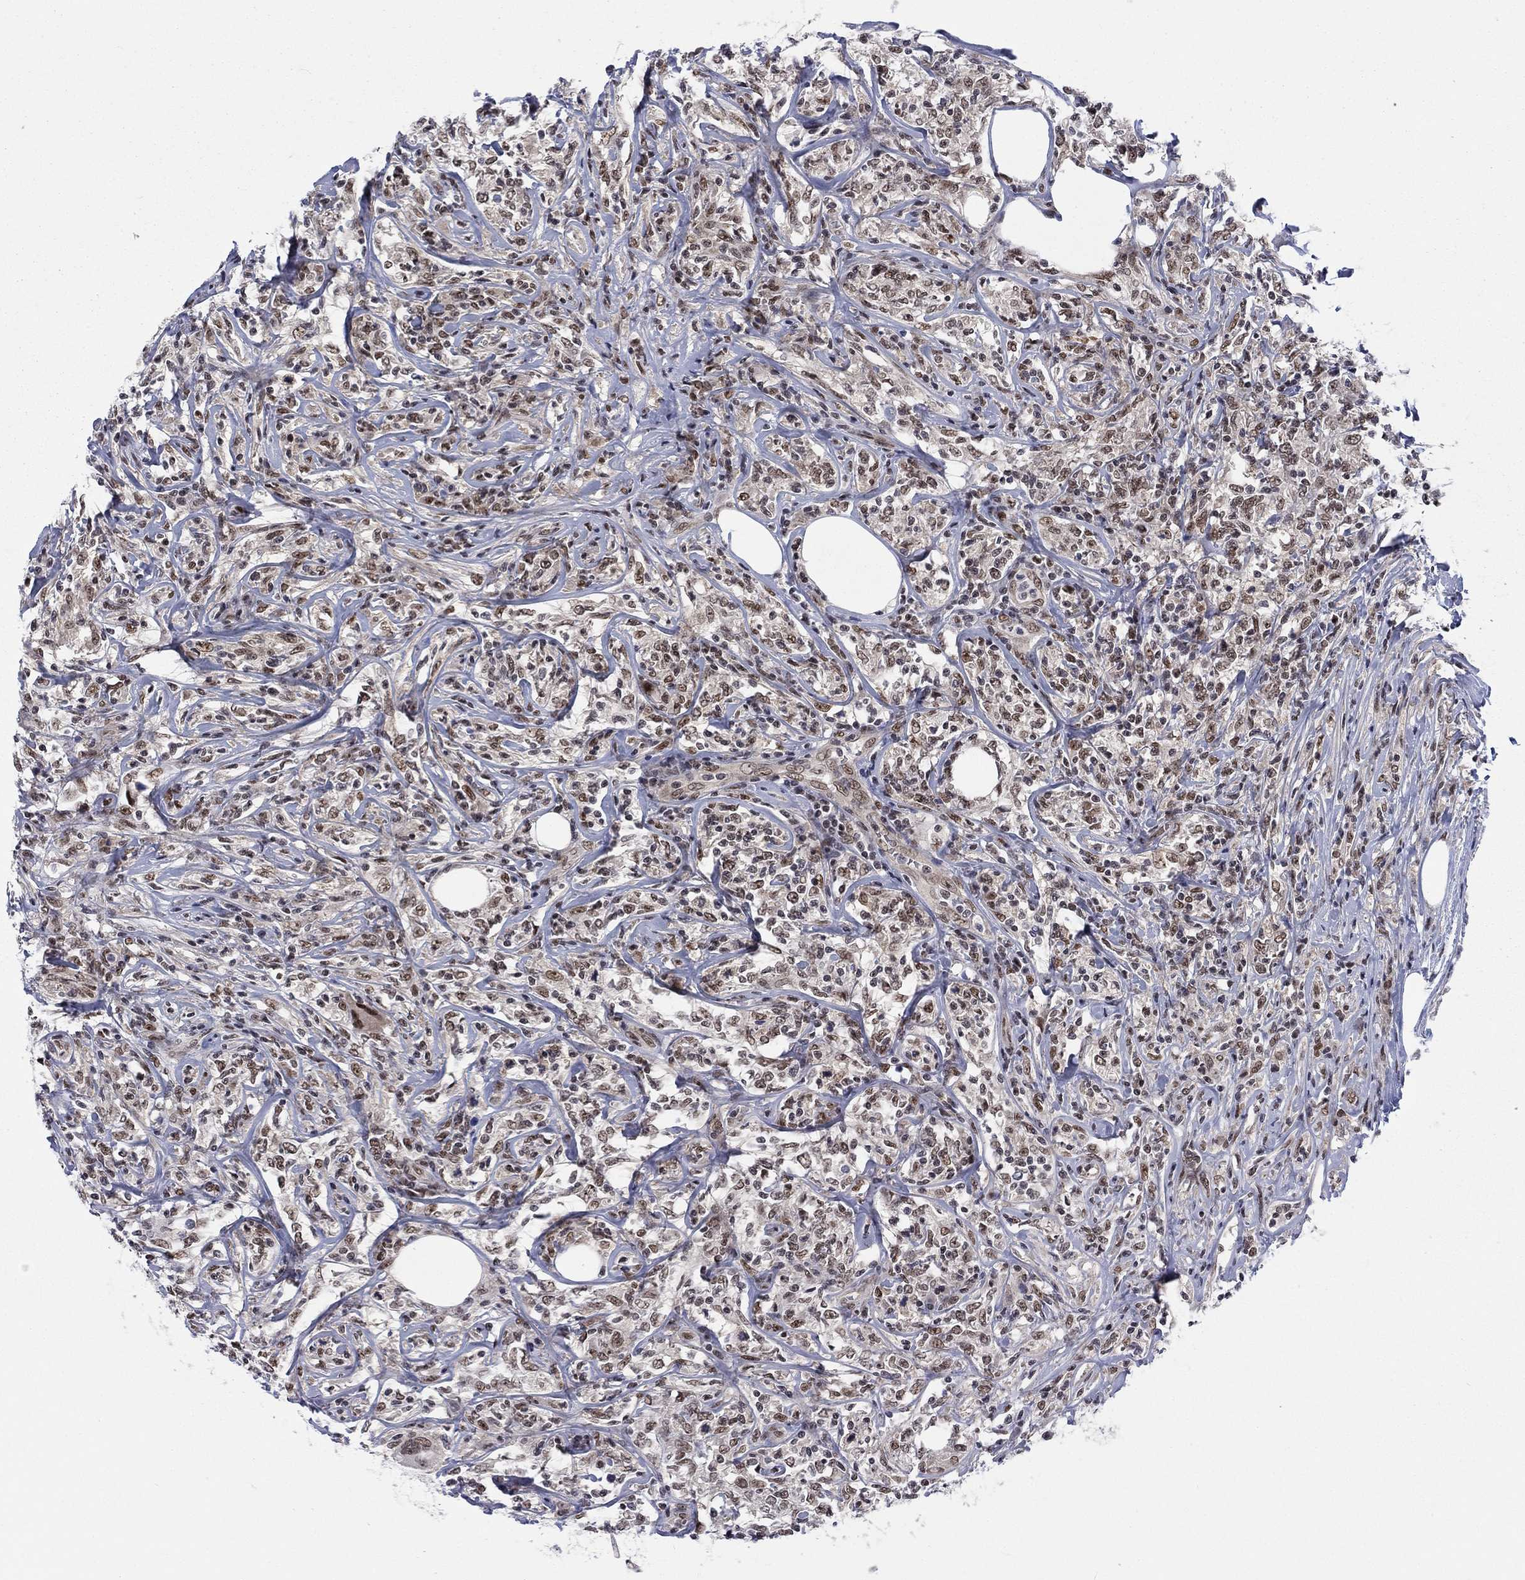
{"staining": {"intensity": "moderate", "quantity": "<25%", "location": "nuclear"}, "tissue": "lymphoma", "cell_type": "Tumor cells", "image_type": "cancer", "snomed": [{"axis": "morphology", "description": "Malignant lymphoma, non-Hodgkin's type, High grade"}, {"axis": "topography", "description": "Lymph node"}], "caption": "Lymphoma stained with a protein marker demonstrates moderate staining in tumor cells.", "gene": "FYTTD1", "patient": {"sex": "female", "age": 84}}